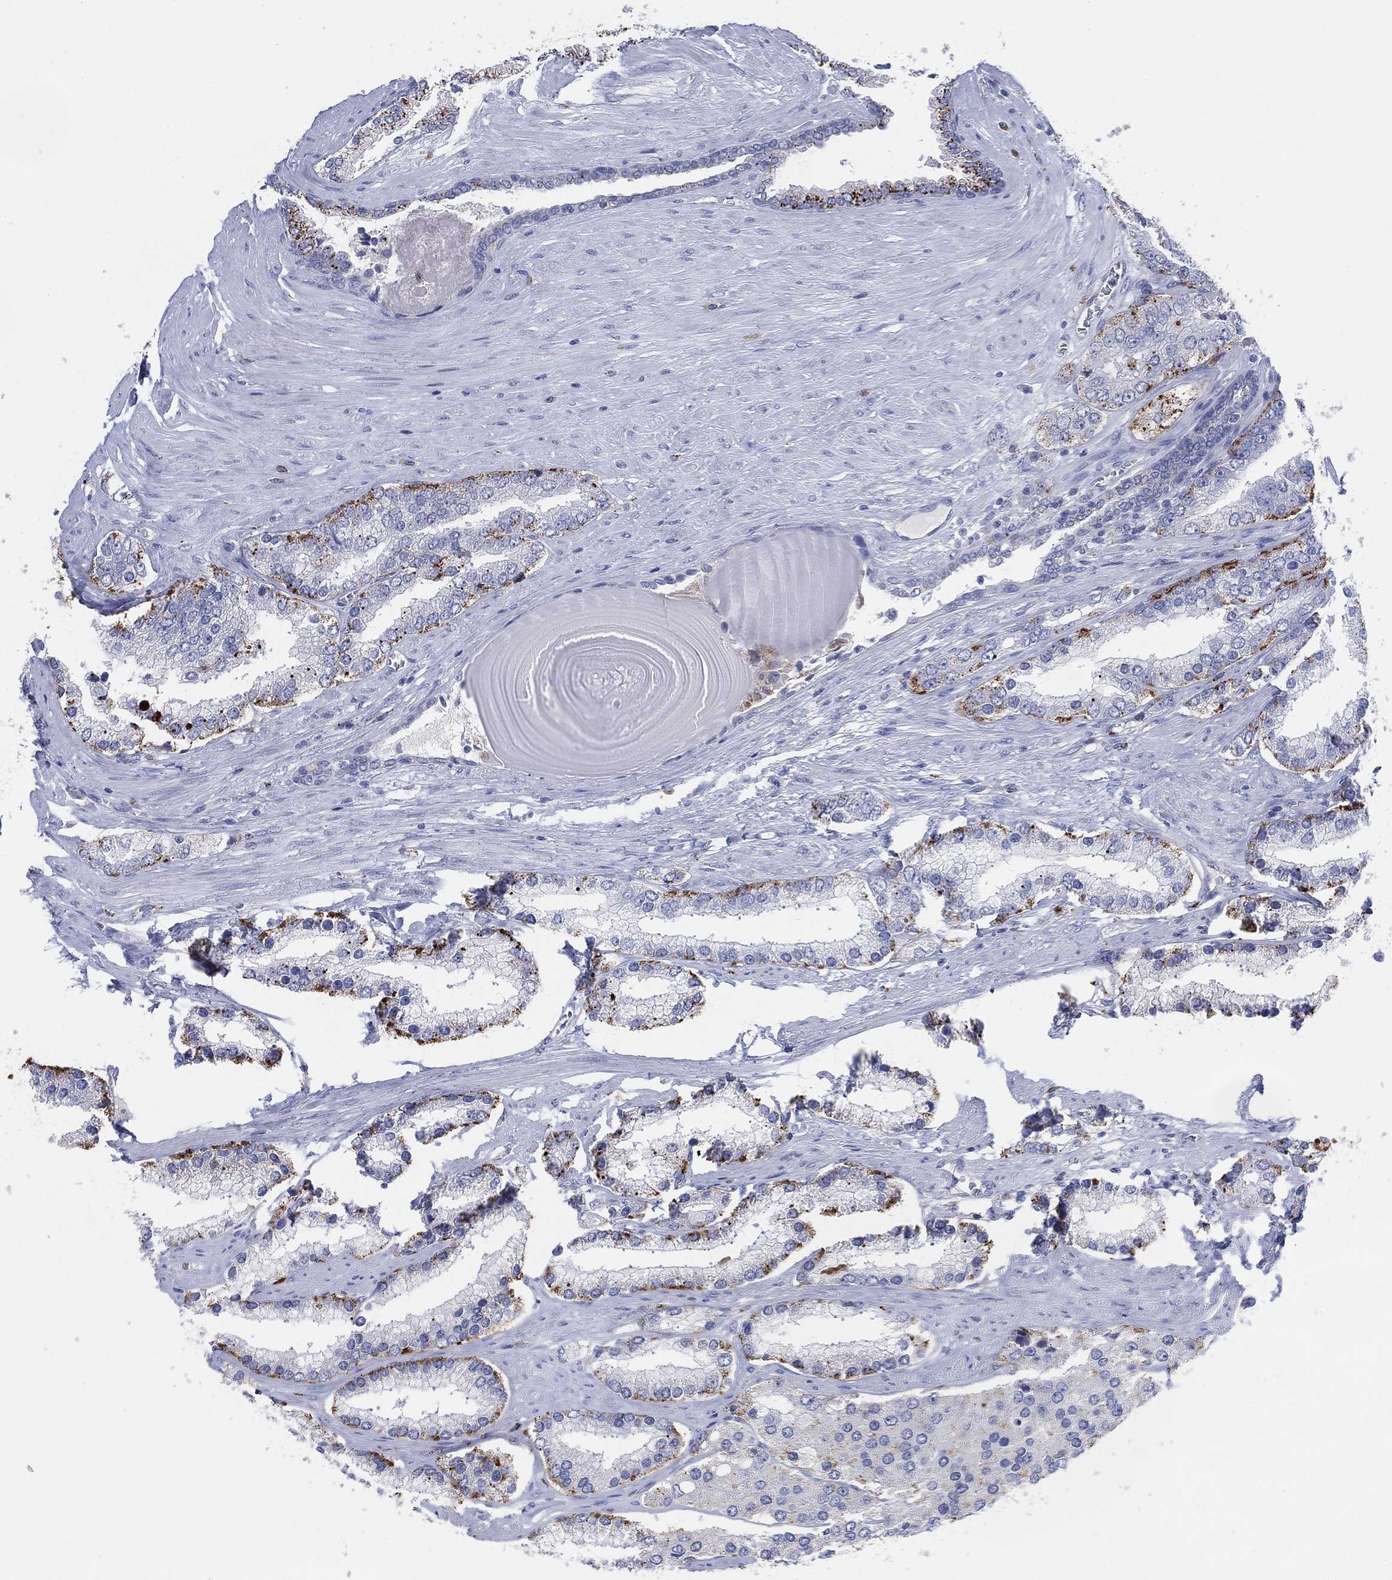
{"staining": {"intensity": "moderate", "quantity": "<25%", "location": "cytoplasmic/membranous"}, "tissue": "prostate cancer", "cell_type": "Tumor cells", "image_type": "cancer", "snomed": [{"axis": "morphology", "description": "Adenocarcinoma, Low grade"}, {"axis": "topography", "description": "Prostate"}], "caption": "Prostate cancer (low-grade adenocarcinoma) stained with DAB immunohistochemistry shows low levels of moderate cytoplasmic/membranous positivity in approximately <25% of tumor cells.", "gene": "GALNS", "patient": {"sex": "male", "age": 69}}